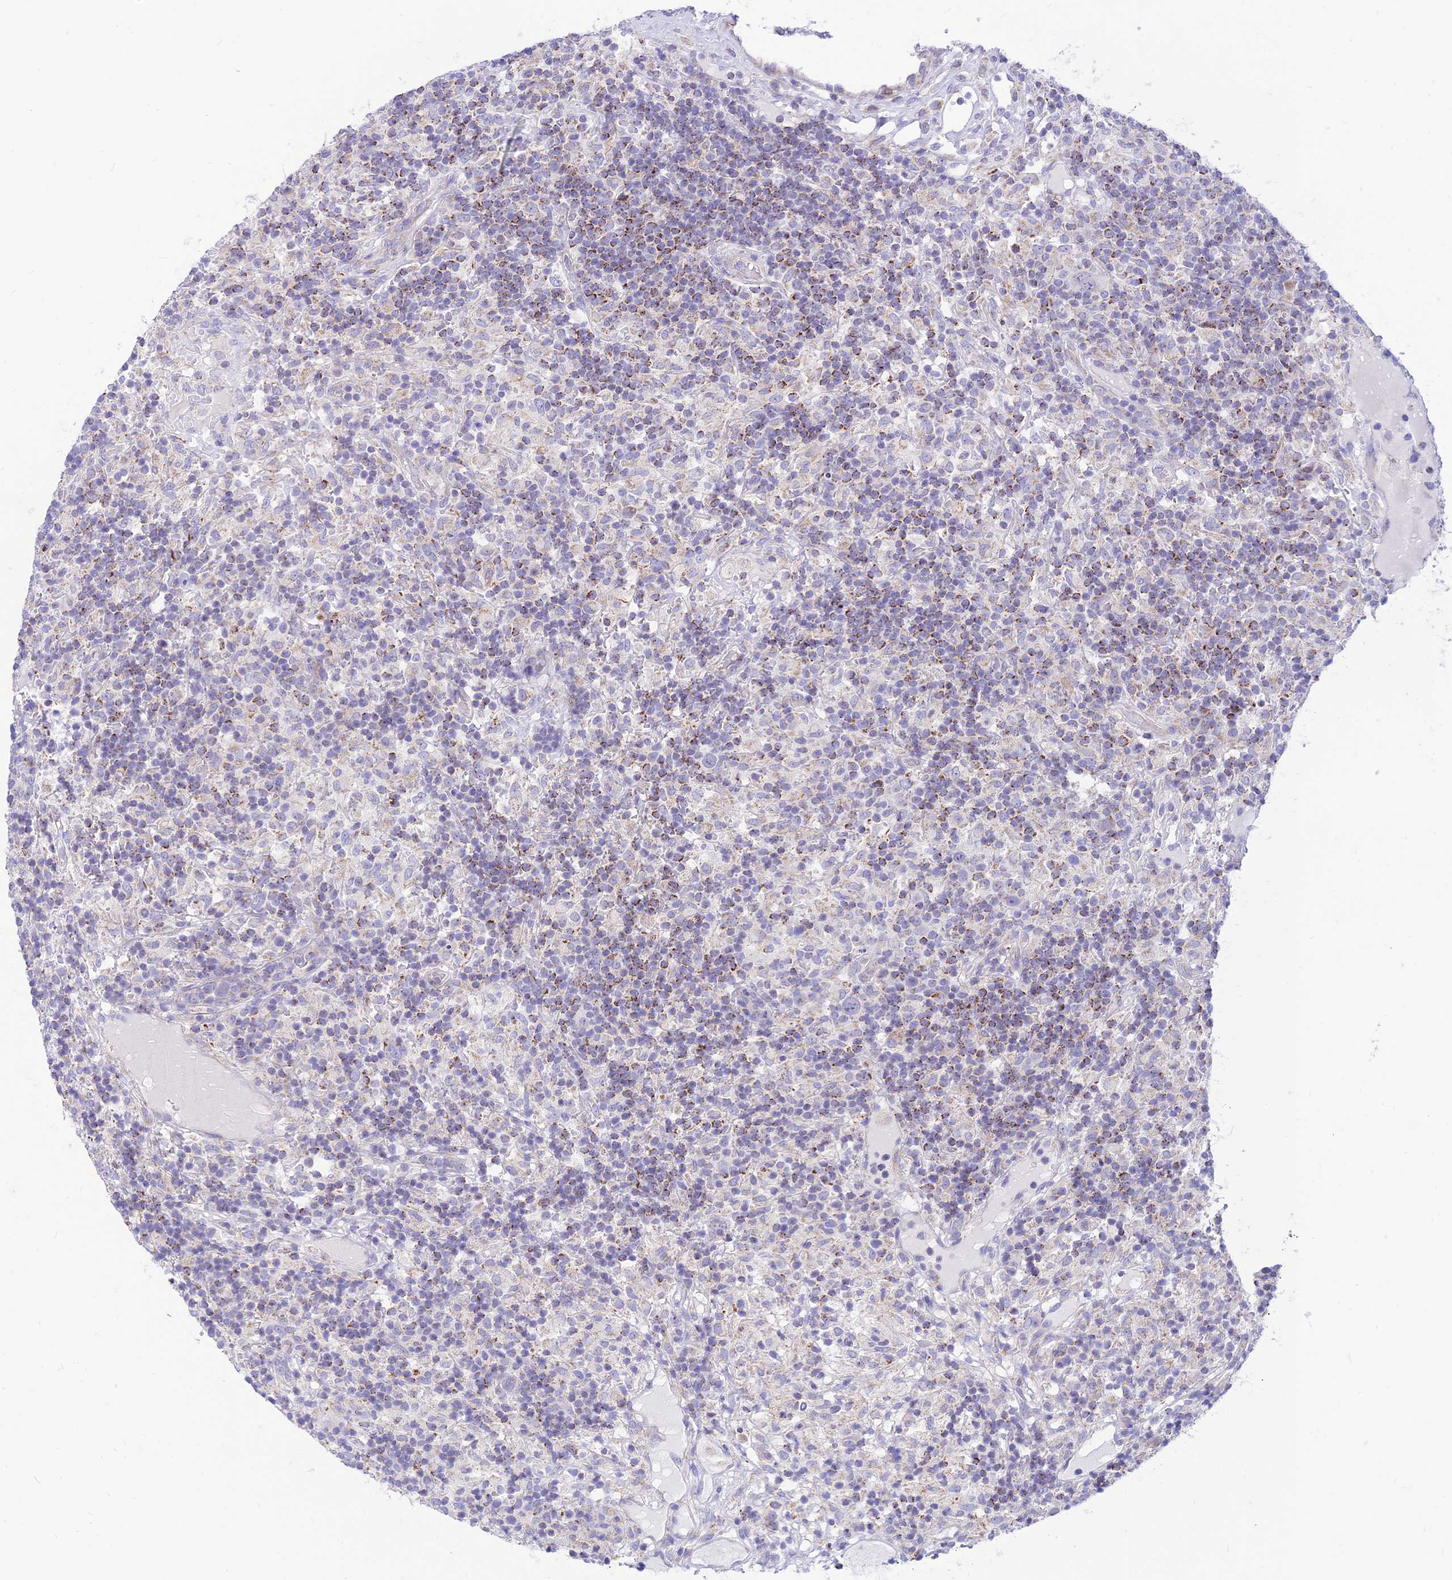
{"staining": {"intensity": "negative", "quantity": "none", "location": "none"}, "tissue": "lymphoma", "cell_type": "Tumor cells", "image_type": "cancer", "snomed": [{"axis": "morphology", "description": "Hodgkin's disease, NOS"}, {"axis": "topography", "description": "Lymph node"}], "caption": "Hodgkin's disease was stained to show a protein in brown. There is no significant expression in tumor cells. Nuclei are stained in blue.", "gene": "FAM186B", "patient": {"sex": "male", "age": 70}}